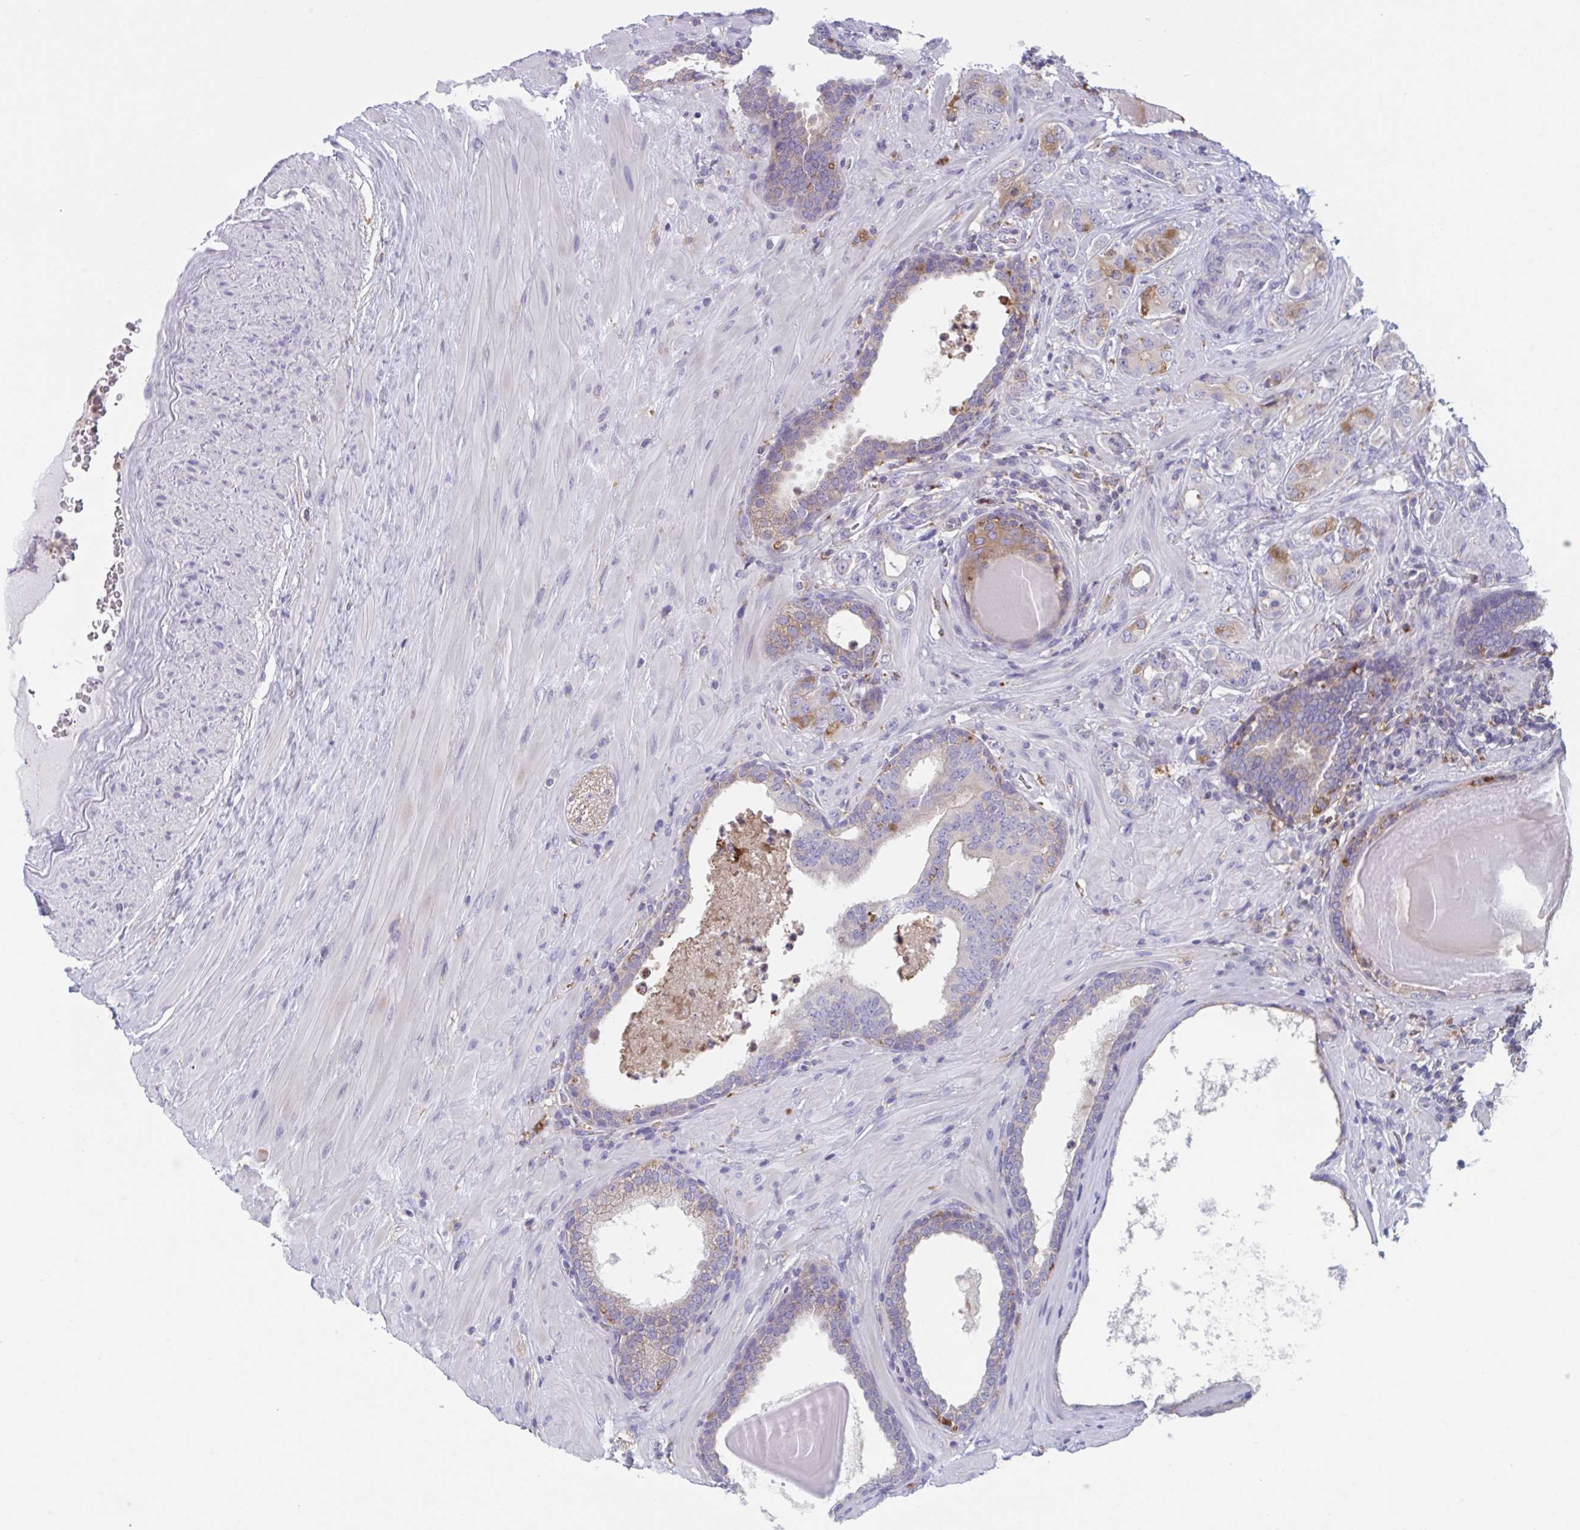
{"staining": {"intensity": "moderate", "quantity": "<25%", "location": "cytoplasmic/membranous"}, "tissue": "prostate cancer", "cell_type": "Tumor cells", "image_type": "cancer", "snomed": [{"axis": "morphology", "description": "Adenocarcinoma, High grade"}, {"axis": "topography", "description": "Prostate"}], "caption": "Immunohistochemistry (IHC) image of human prostate cancer (high-grade adenocarcinoma) stained for a protein (brown), which shows low levels of moderate cytoplasmic/membranous staining in about <25% of tumor cells.", "gene": "NIPSNAP1", "patient": {"sex": "male", "age": 62}}